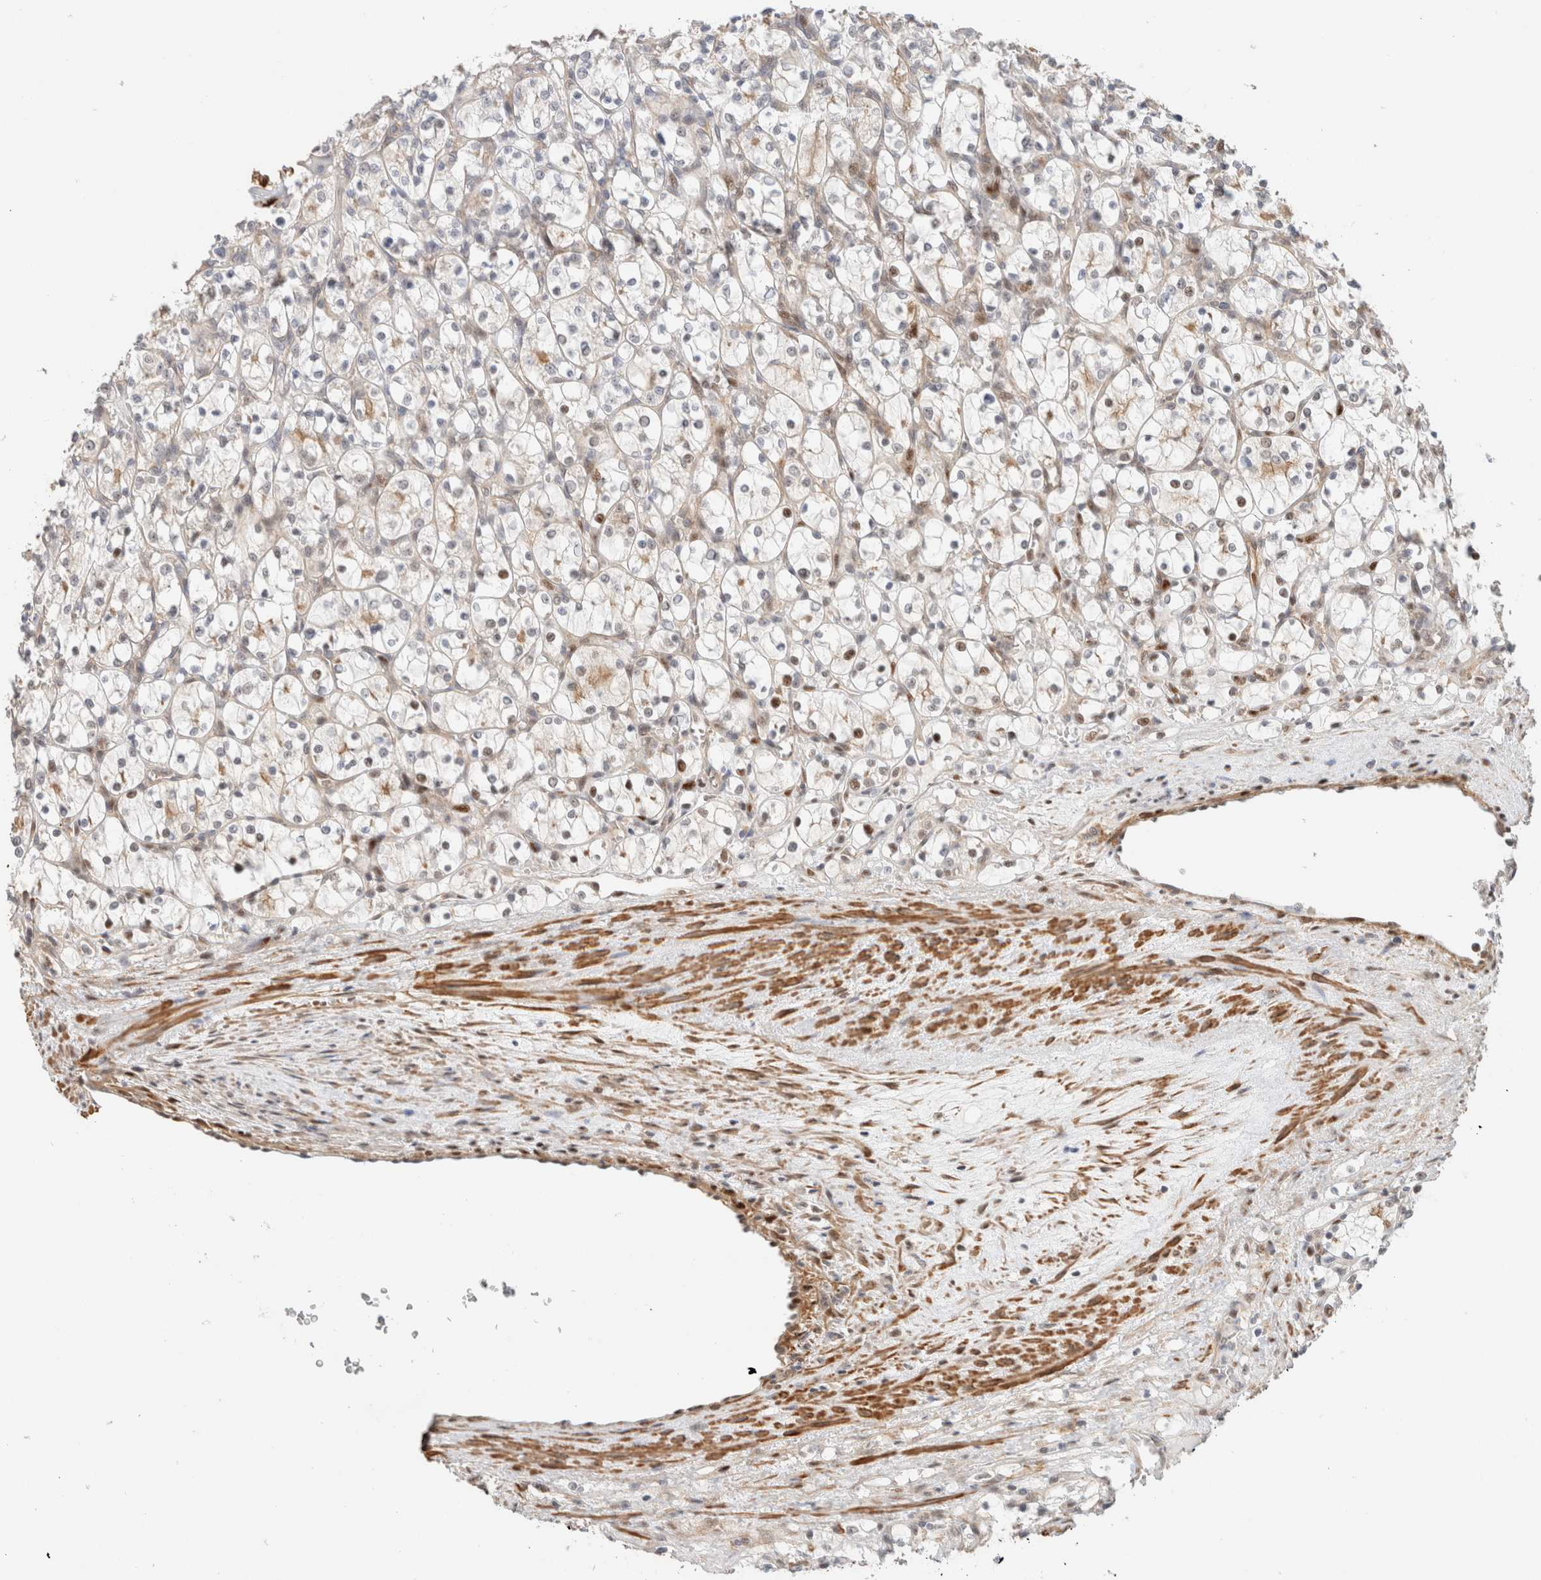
{"staining": {"intensity": "moderate", "quantity": "<25%", "location": "nuclear"}, "tissue": "renal cancer", "cell_type": "Tumor cells", "image_type": "cancer", "snomed": [{"axis": "morphology", "description": "Adenocarcinoma, NOS"}, {"axis": "topography", "description": "Kidney"}], "caption": "Renal cancer stained with IHC exhibits moderate nuclear staining in approximately <25% of tumor cells.", "gene": "ID3", "patient": {"sex": "female", "age": 69}}